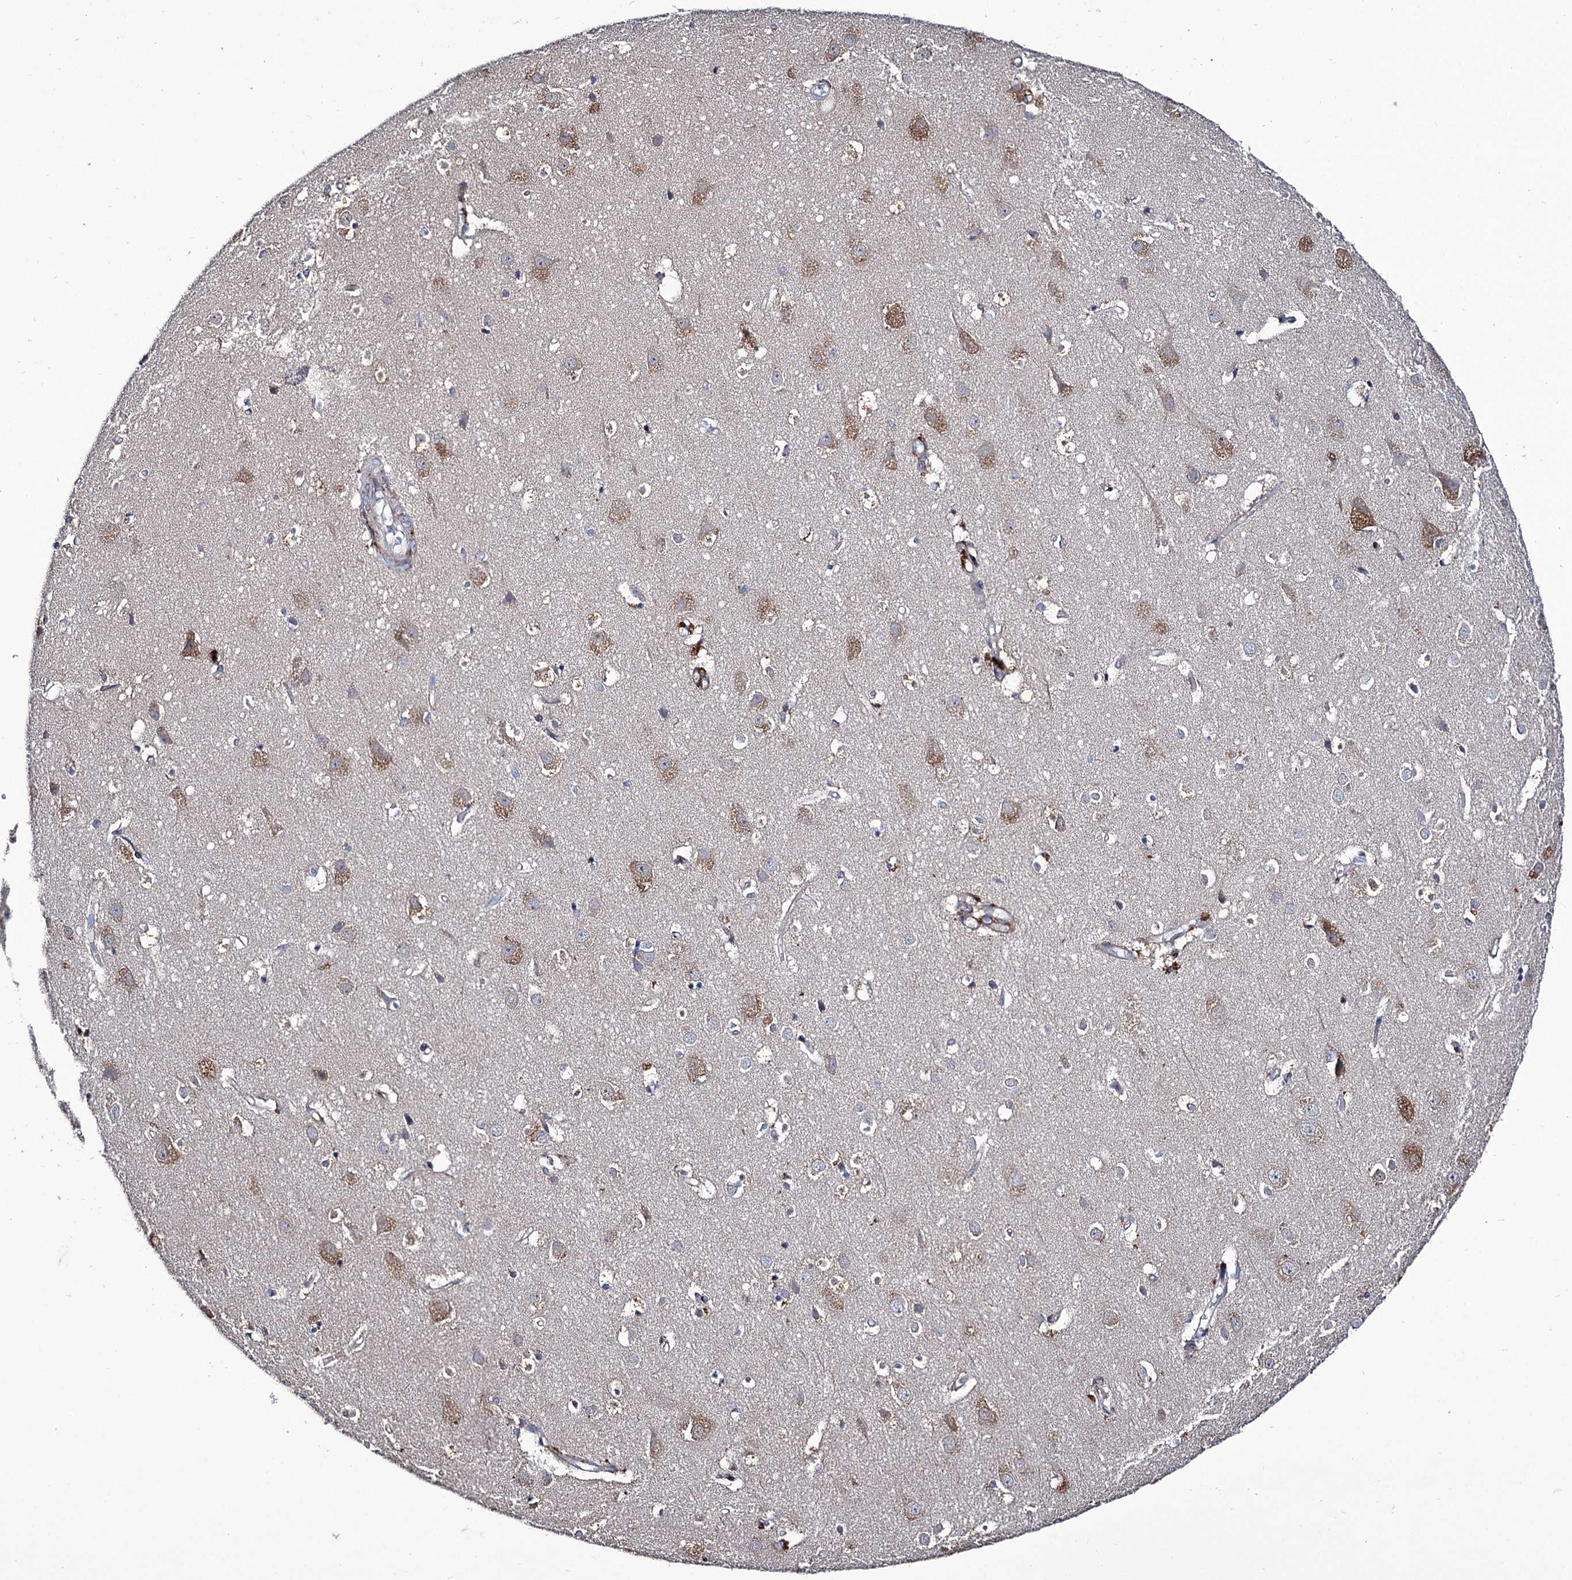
{"staining": {"intensity": "weak", "quantity": ">75%", "location": "cytoplasmic/membranous"}, "tissue": "cerebral cortex", "cell_type": "Endothelial cells", "image_type": "normal", "snomed": [{"axis": "morphology", "description": "Normal tissue, NOS"}, {"axis": "topography", "description": "Cerebral cortex"}], "caption": "Protein expression analysis of normal cerebral cortex displays weak cytoplasmic/membranous expression in approximately >75% of endothelial cells.", "gene": "TUBGCP5", "patient": {"sex": "male", "age": 54}}